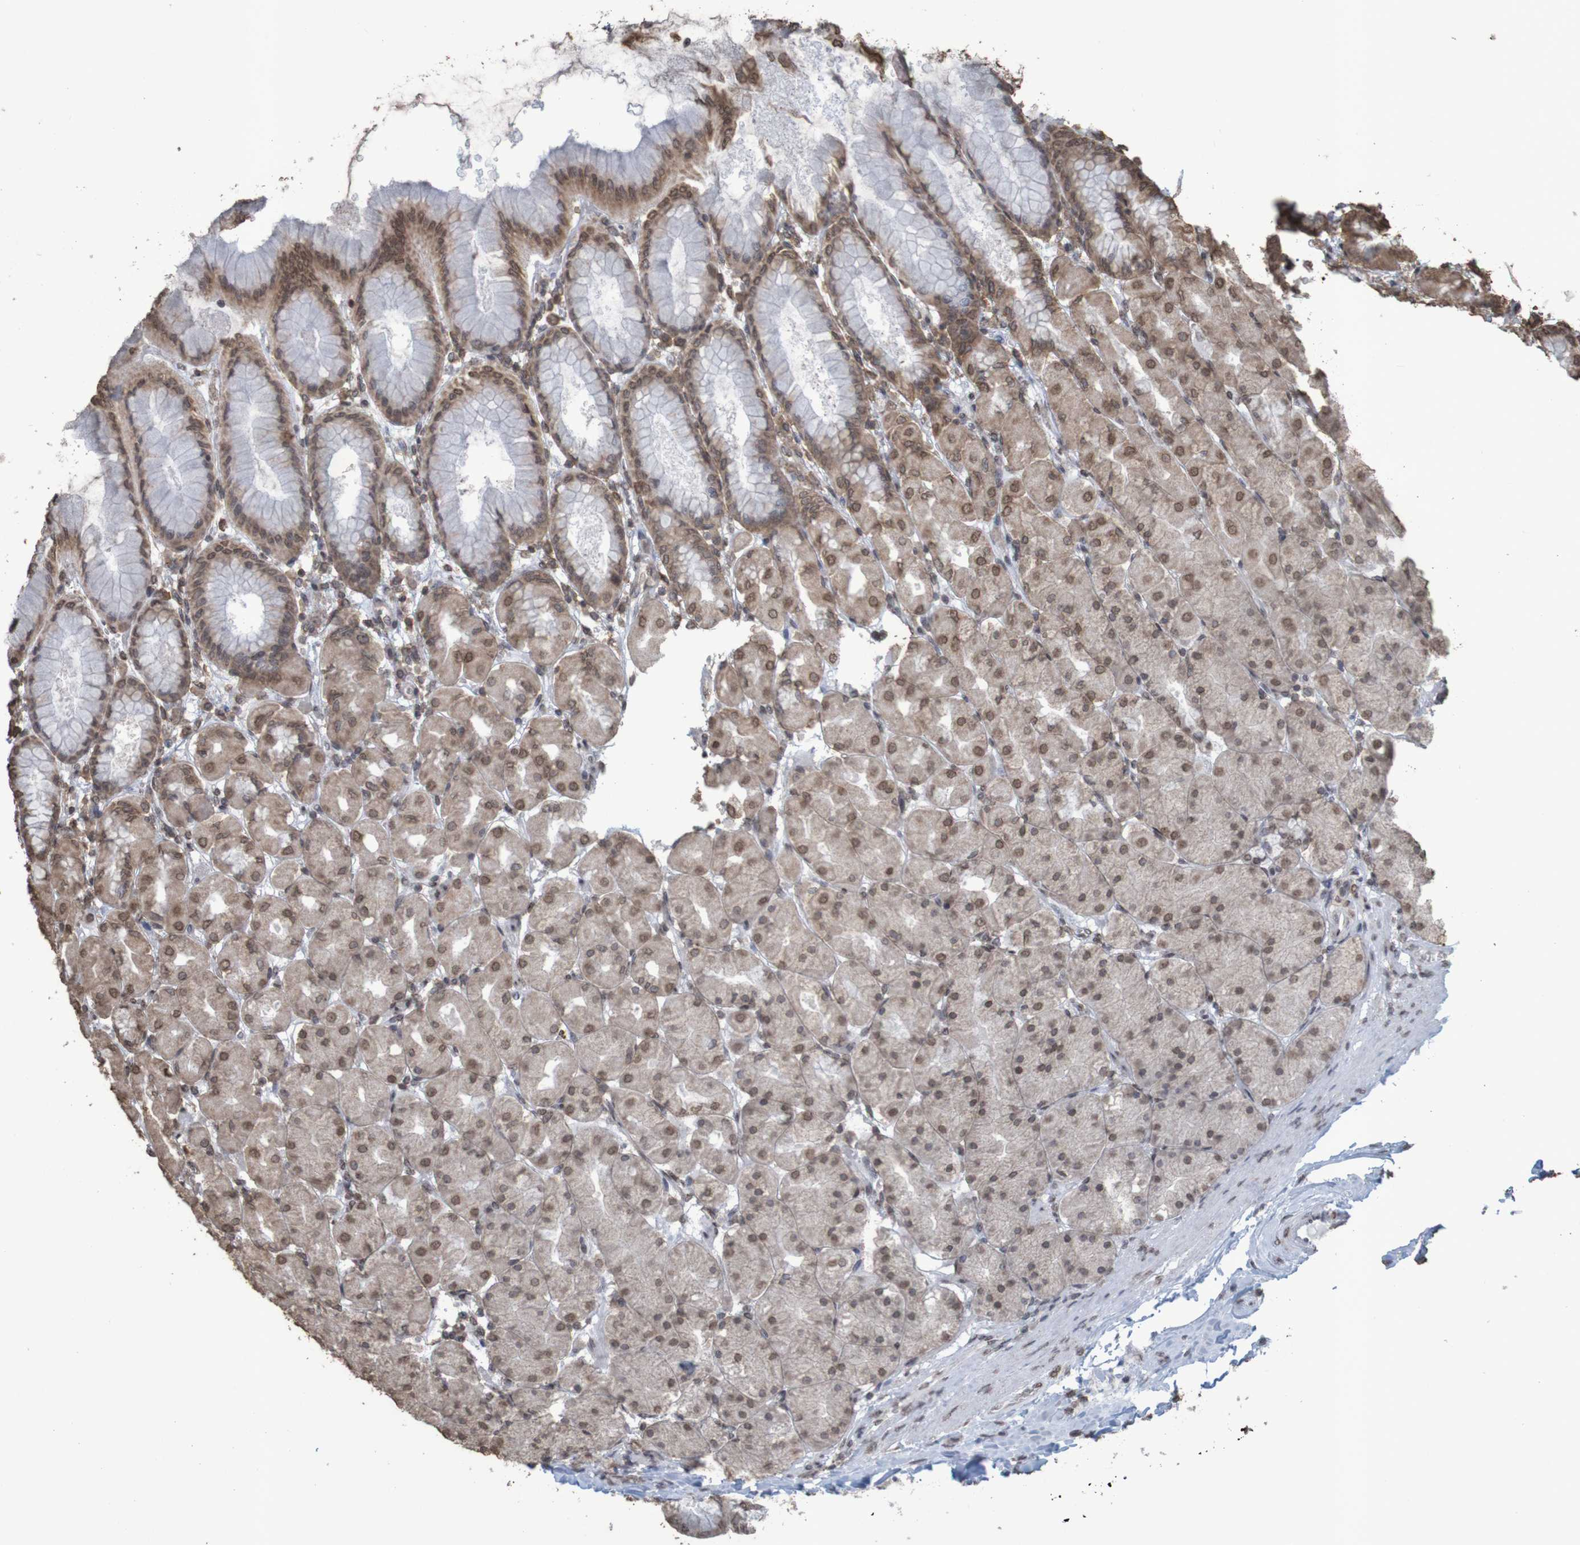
{"staining": {"intensity": "moderate", "quantity": ">75%", "location": "cytoplasmic/membranous,nuclear"}, "tissue": "stomach", "cell_type": "Glandular cells", "image_type": "normal", "snomed": [{"axis": "morphology", "description": "Normal tissue, NOS"}, {"axis": "topography", "description": "Stomach, upper"}], "caption": "IHC (DAB) staining of normal human stomach displays moderate cytoplasmic/membranous,nuclear protein expression in about >75% of glandular cells.", "gene": "GFI1", "patient": {"sex": "female", "age": 56}}